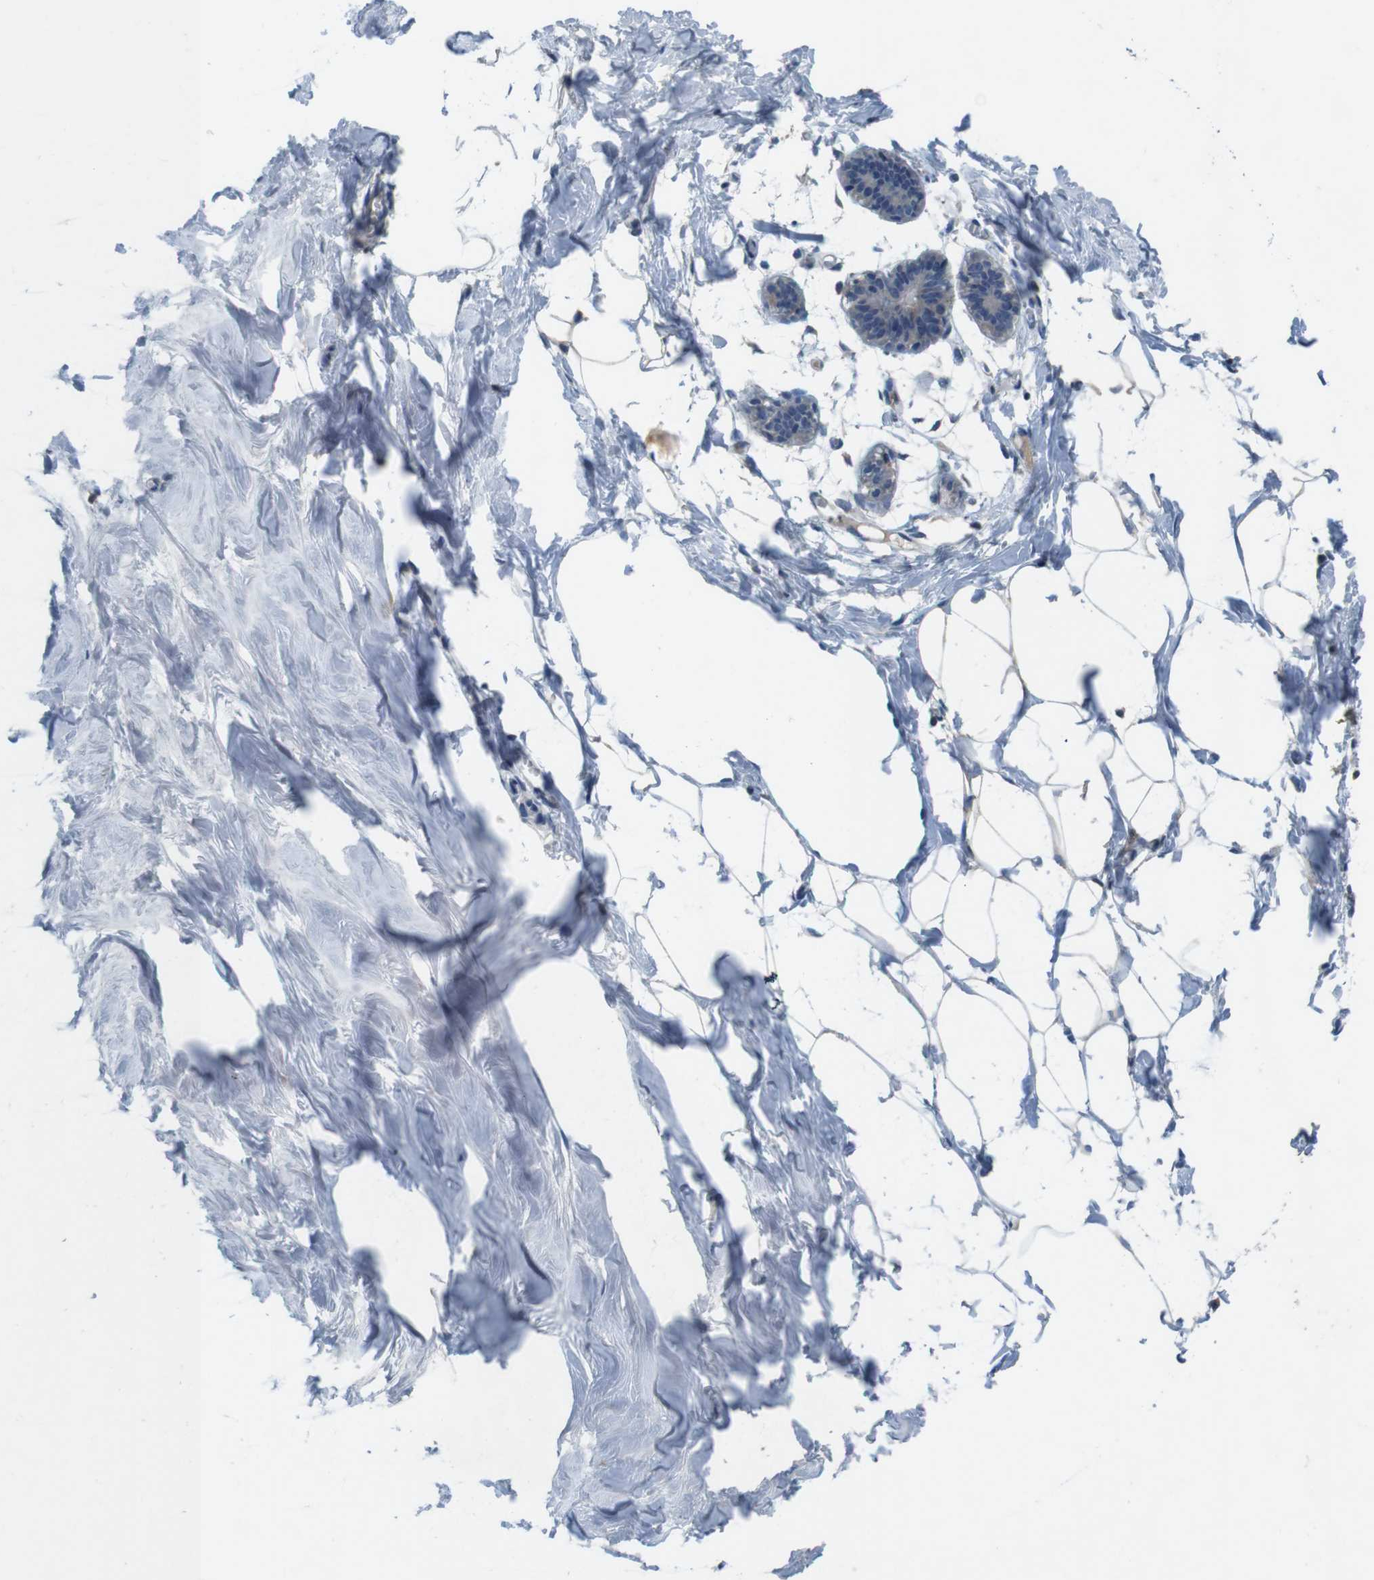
{"staining": {"intensity": "negative", "quantity": "none", "location": "none"}, "tissue": "breast", "cell_type": "Adipocytes", "image_type": "normal", "snomed": [{"axis": "morphology", "description": "Normal tissue, NOS"}, {"axis": "topography", "description": "Breast"}], "caption": "IHC photomicrograph of benign human breast stained for a protein (brown), which exhibits no expression in adipocytes. Brightfield microscopy of IHC stained with DAB (3,3'-diaminobenzidine) (brown) and hematoxylin (blue), captured at high magnification.", "gene": "MOGAT3", "patient": {"sex": "female", "age": 27}}